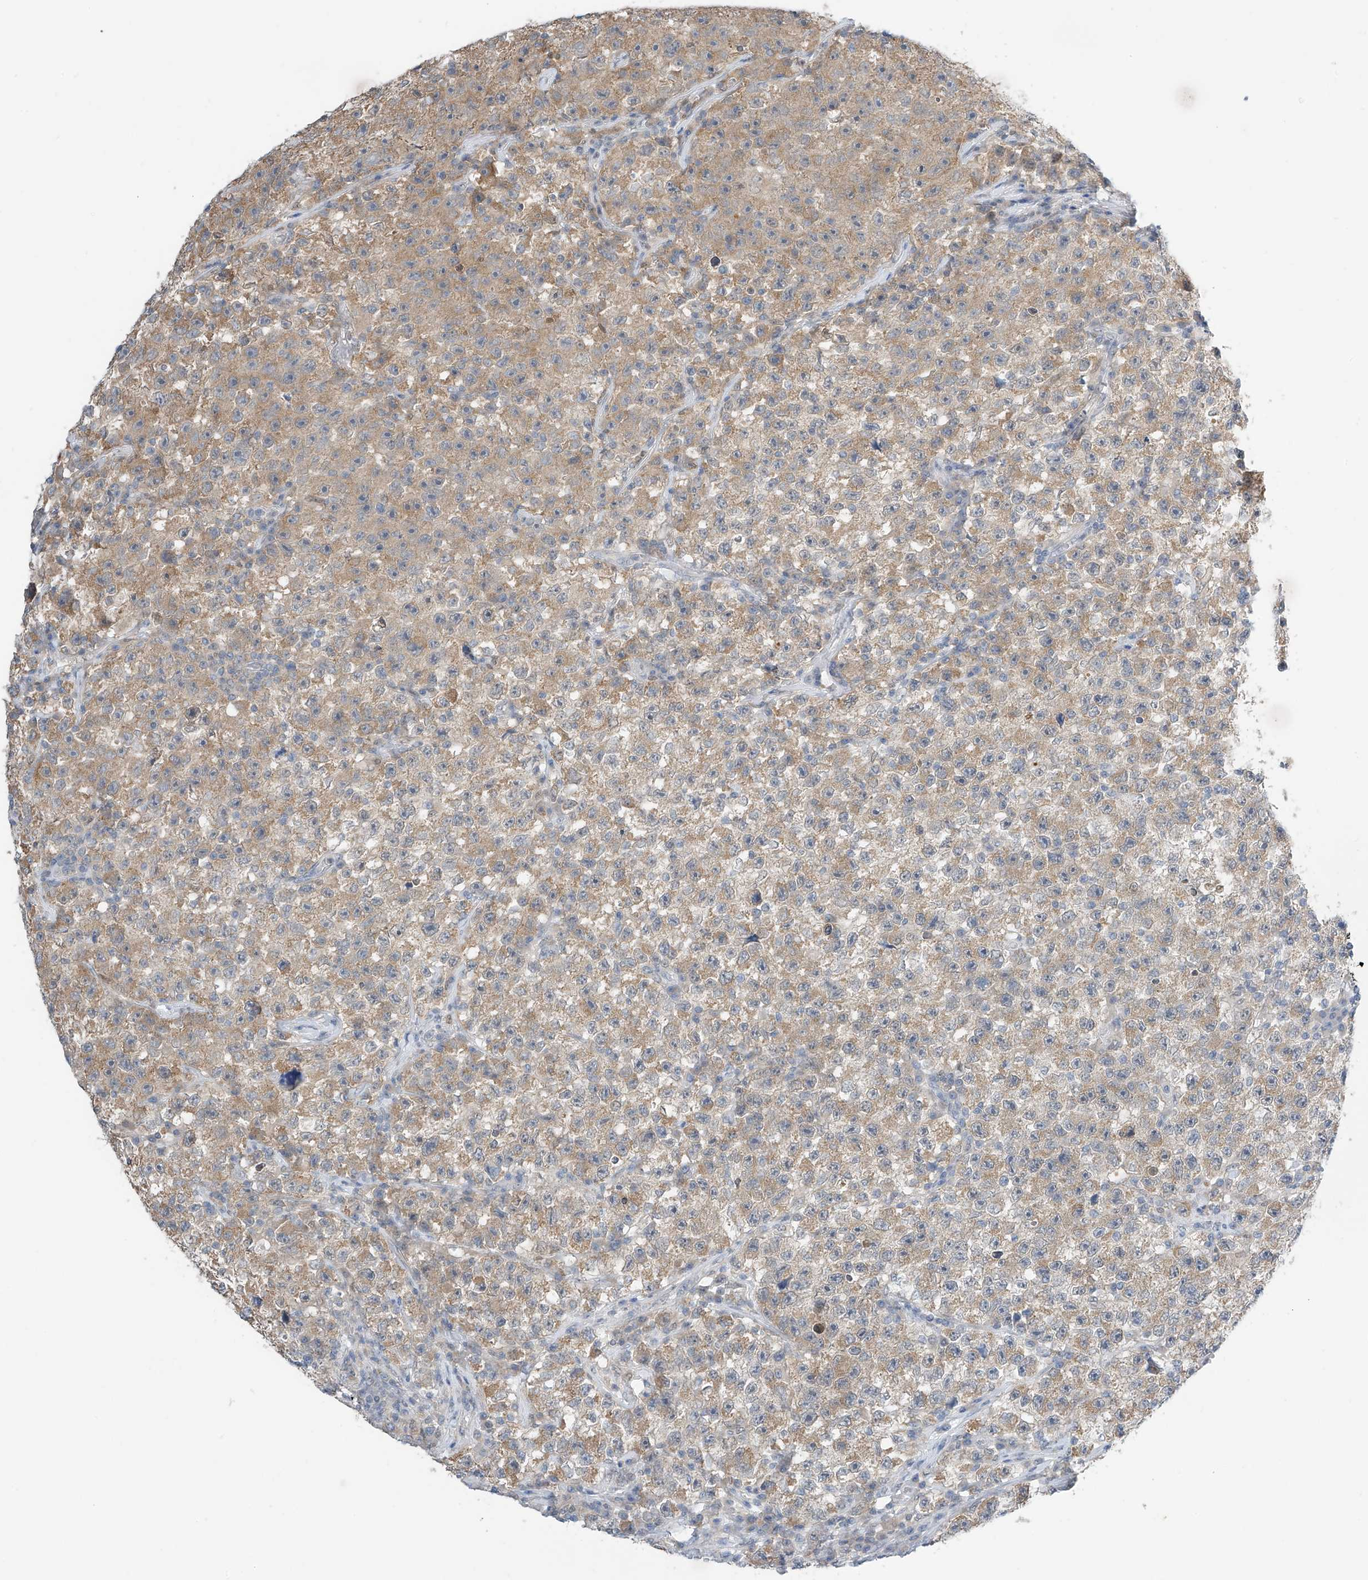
{"staining": {"intensity": "moderate", "quantity": "25%-75%", "location": "cytoplasmic/membranous"}, "tissue": "testis cancer", "cell_type": "Tumor cells", "image_type": "cancer", "snomed": [{"axis": "morphology", "description": "Seminoma, NOS"}, {"axis": "topography", "description": "Testis"}], "caption": "Testis seminoma stained for a protein (brown) demonstrates moderate cytoplasmic/membranous positive staining in approximately 25%-75% of tumor cells.", "gene": "APLF", "patient": {"sex": "male", "age": 22}}